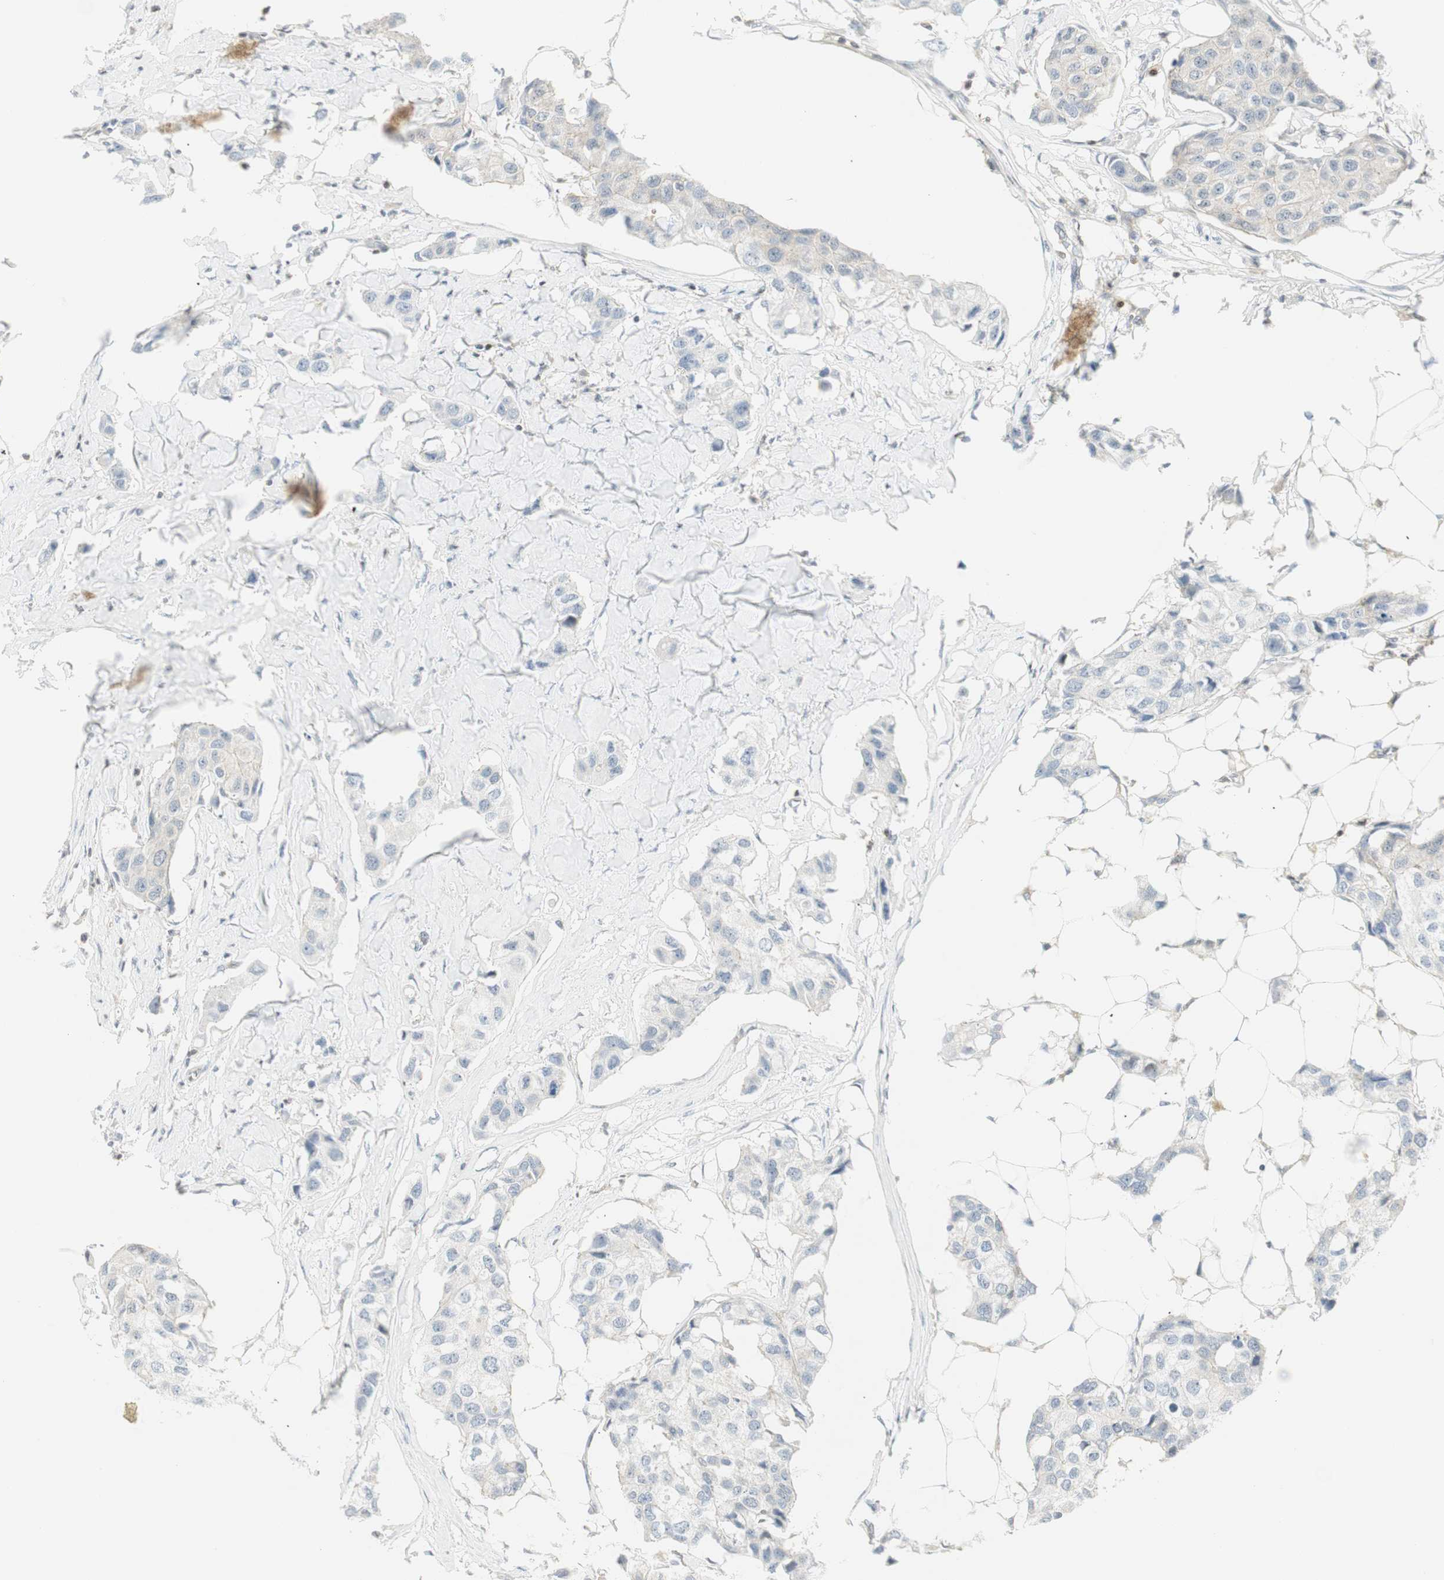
{"staining": {"intensity": "negative", "quantity": "none", "location": "none"}, "tissue": "breast cancer", "cell_type": "Tumor cells", "image_type": "cancer", "snomed": [{"axis": "morphology", "description": "Duct carcinoma"}, {"axis": "topography", "description": "Breast"}], "caption": "A high-resolution micrograph shows immunohistochemistry (IHC) staining of breast cancer (infiltrating ductal carcinoma), which displays no significant expression in tumor cells. (Brightfield microscopy of DAB (3,3'-diaminobenzidine) IHC at high magnification).", "gene": "PPP1CA", "patient": {"sex": "female", "age": 80}}